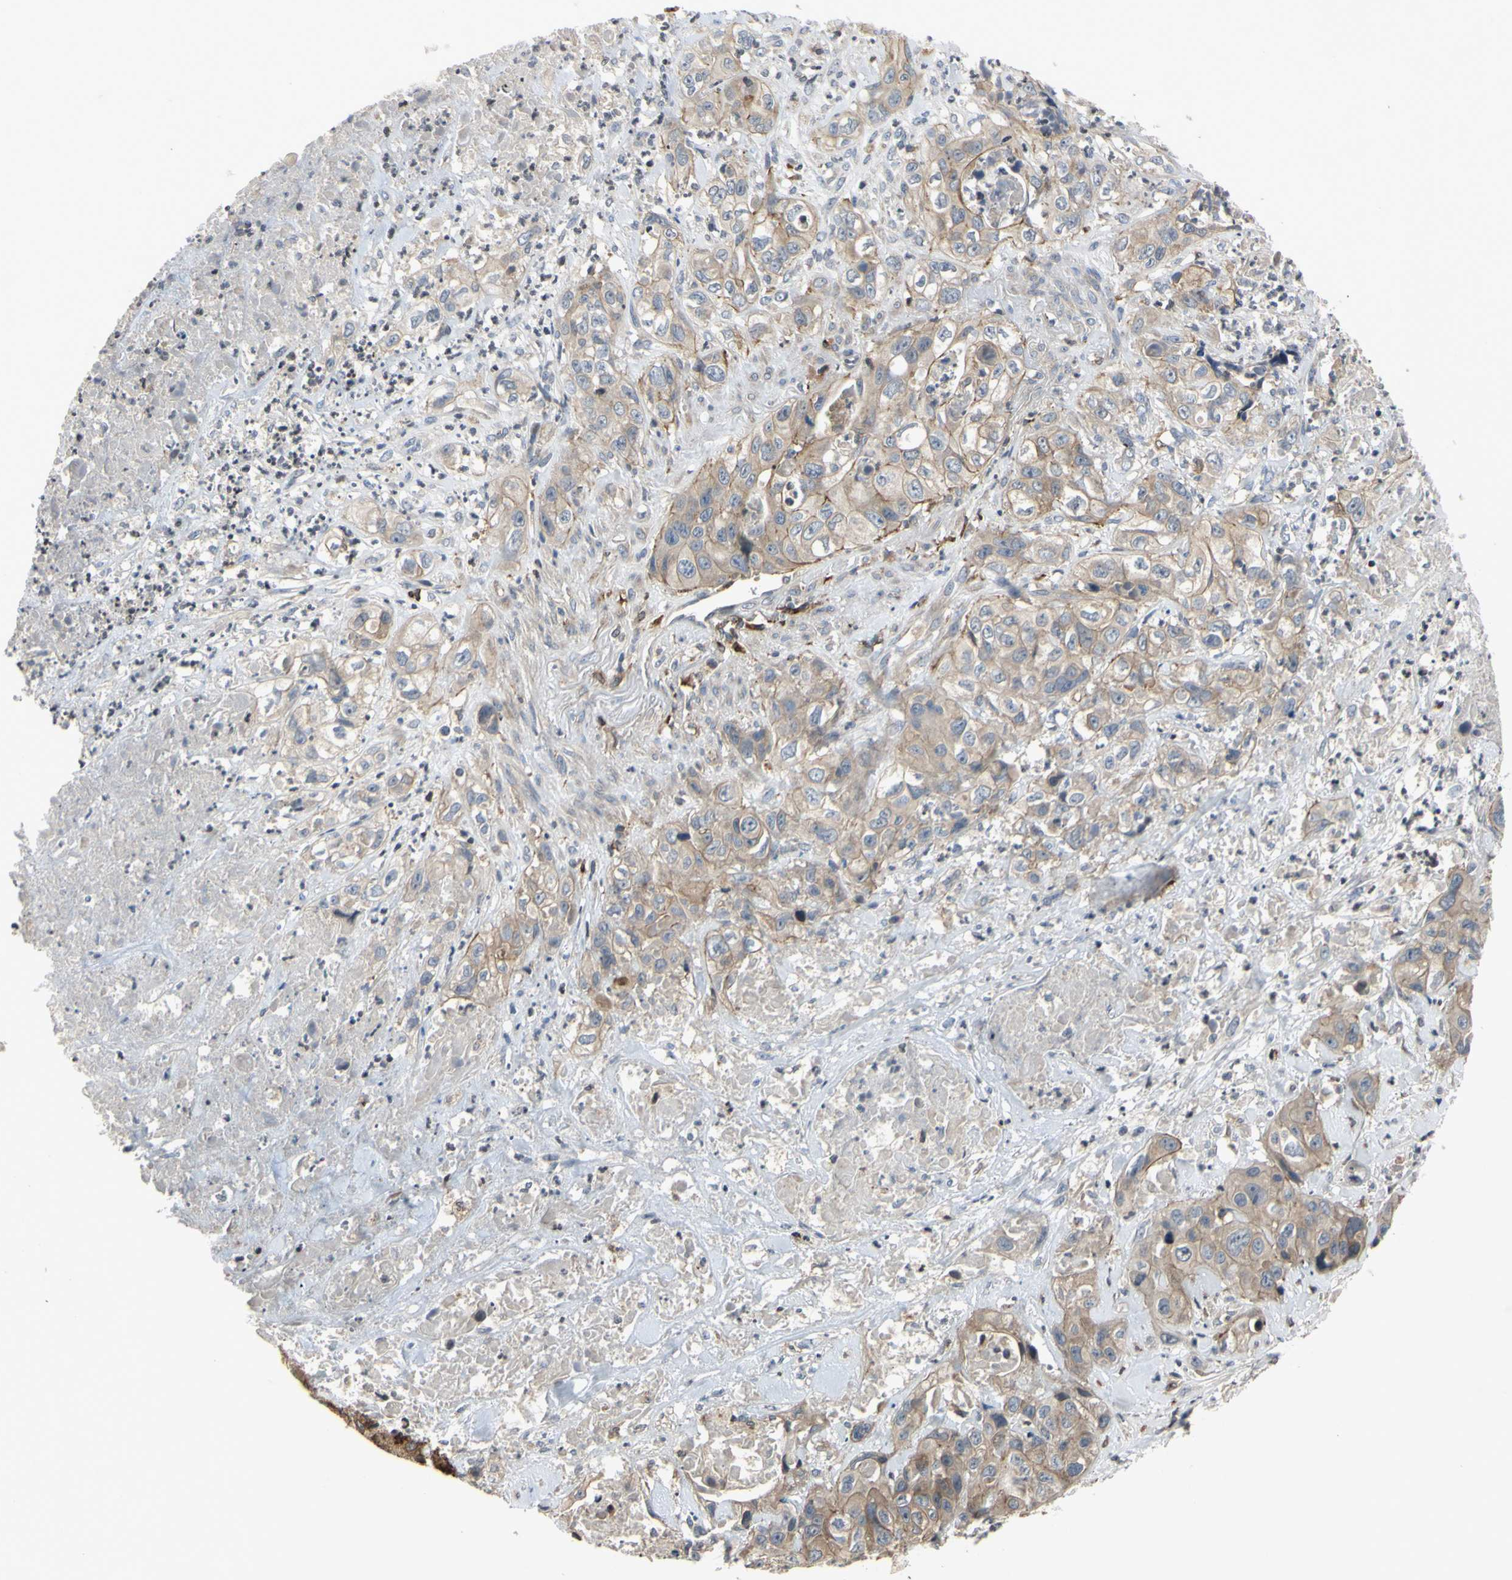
{"staining": {"intensity": "weak", "quantity": ">75%", "location": "cytoplasmic/membranous"}, "tissue": "liver cancer", "cell_type": "Tumor cells", "image_type": "cancer", "snomed": [{"axis": "morphology", "description": "Cholangiocarcinoma"}, {"axis": "topography", "description": "Liver"}], "caption": "Liver cholangiocarcinoma stained with immunohistochemistry reveals weak cytoplasmic/membranous expression in about >75% of tumor cells.", "gene": "PLXNA2", "patient": {"sex": "female", "age": 61}}